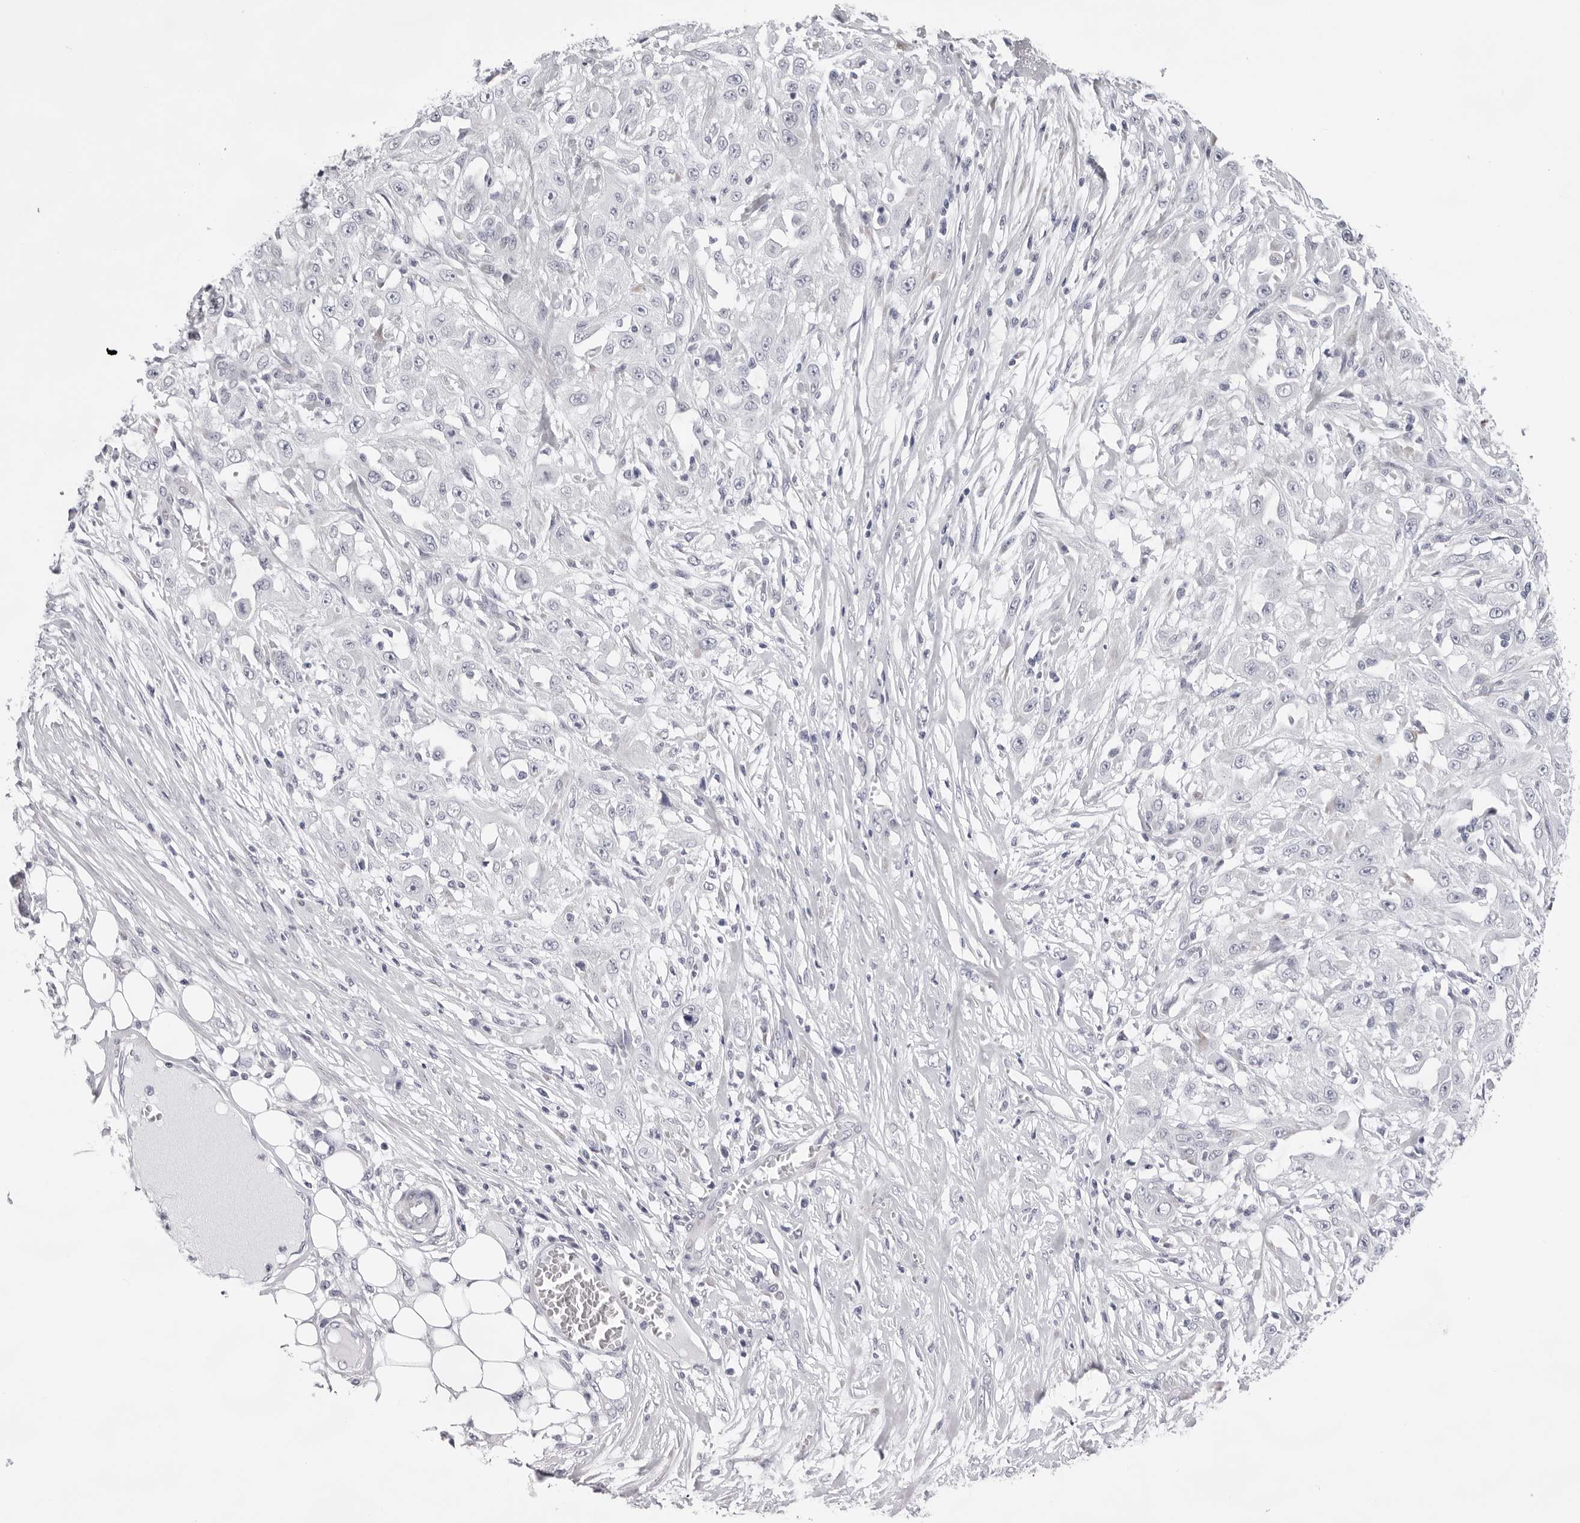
{"staining": {"intensity": "negative", "quantity": "none", "location": "none"}, "tissue": "skin cancer", "cell_type": "Tumor cells", "image_type": "cancer", "snomed": [{"axis": "morphology", "description": "Squamous cell carcinoma, NOS"}, {"axis": "morphology", "description": "Squamous cell carcinoma, metastatic, NOS"}, {"axis": "topography", "description": "Skin"}, {"axis": "topography", "description": "Lymph node"}], "caption": "Tumor cells show no significant staining in skin metastatic squamous cell carcinoma.", "gene": "SMIM2", "patient": {"sex": "male", "age": 75}}